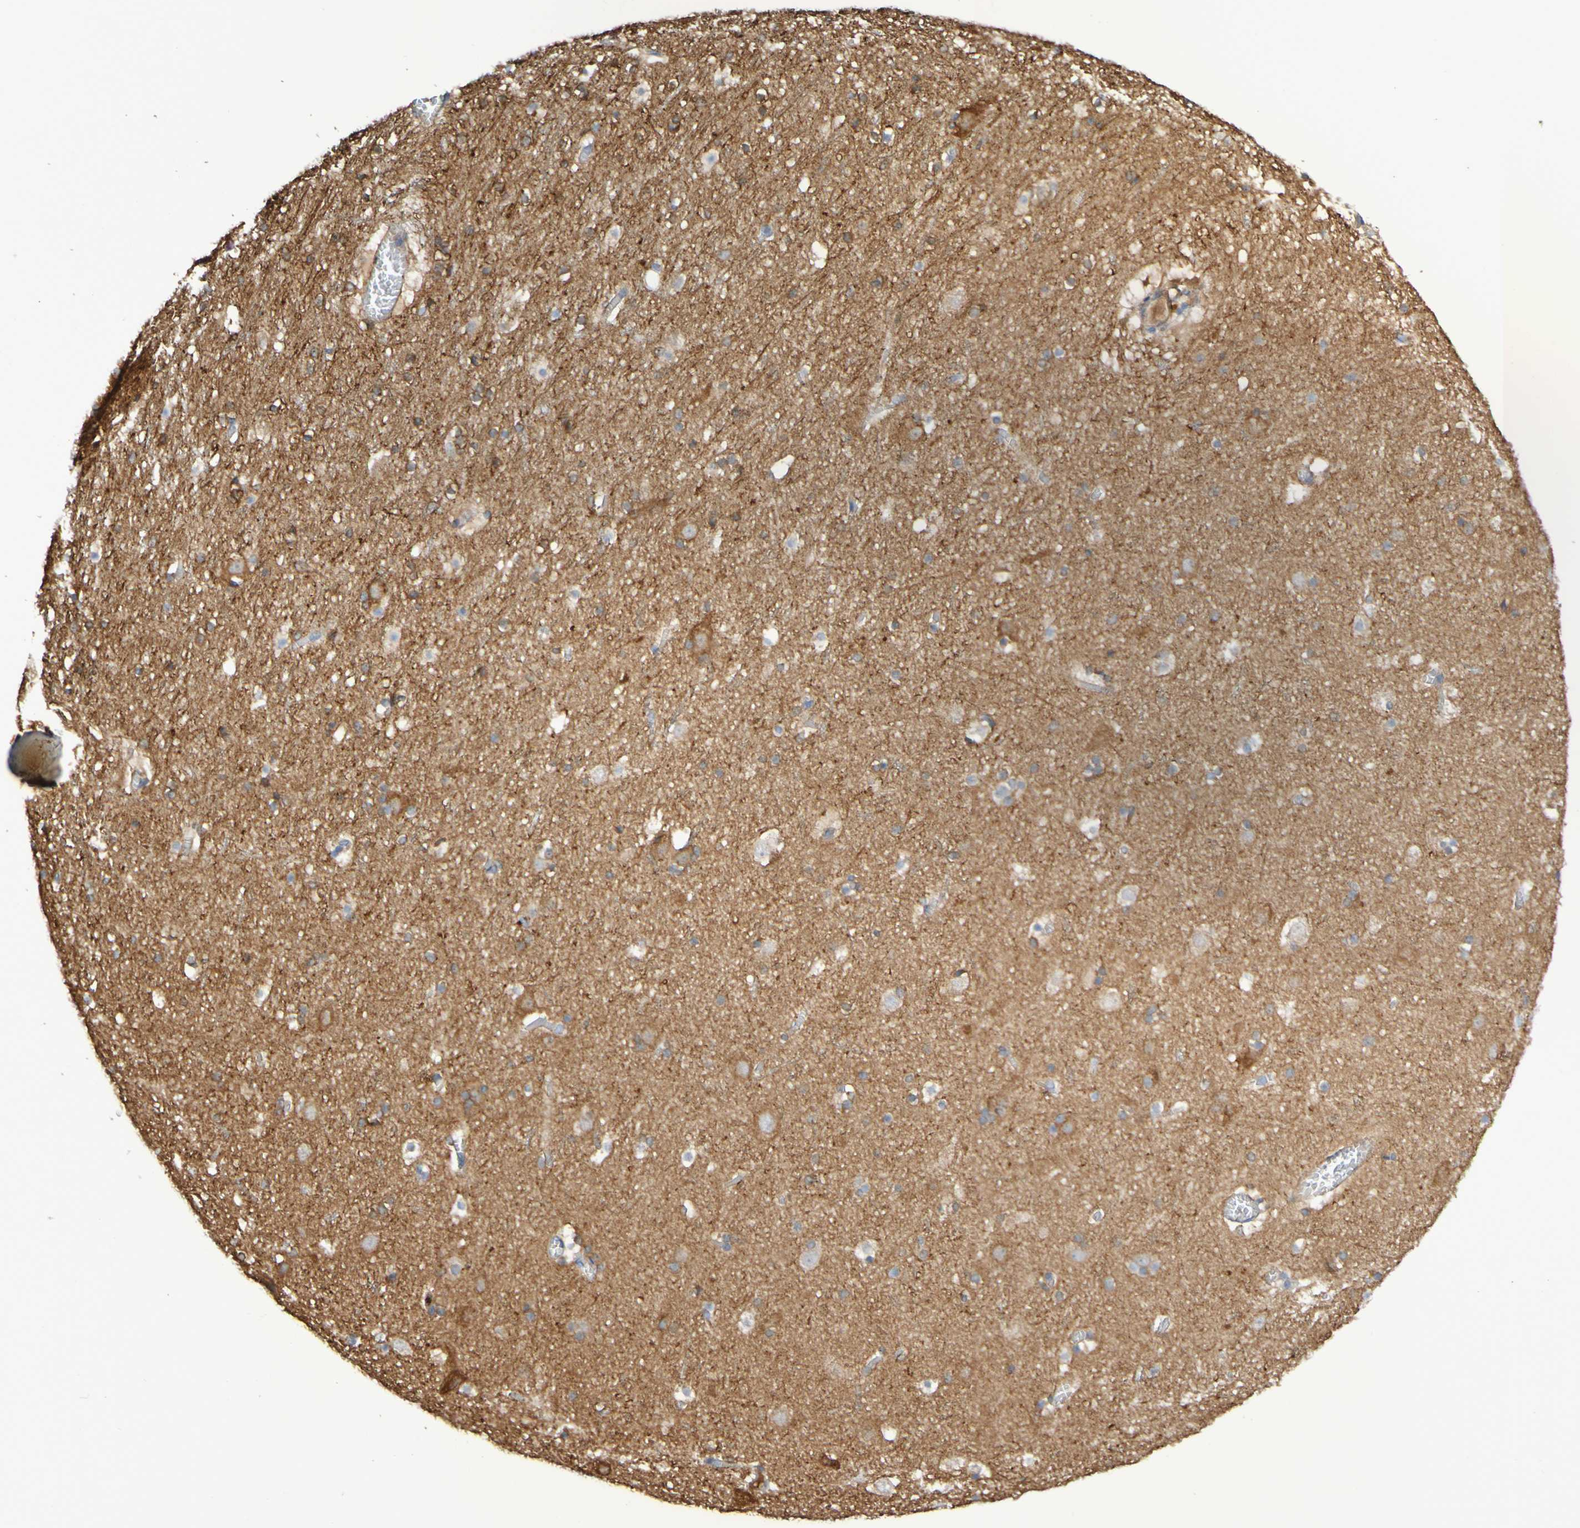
{"staining": {"intensity": "negative", "quantity": "none", "location": "none"}, "tissue": "cerebral cortex", "cell_type": "Endothelial cells", "image_type": "normal", "snomed": [{"axis": "morphology", "description": "Normal tissue, NOS"}, {"axis": "topography", "description": "Cerebral cortex"}], "caption": "An image of cerebral cortex stained for a protein shows no brown staining in endothelial cells. Brightfield microscopy of IHC stained with DAB (3,3'-diaminobenzidine) (brown) and hematoxylin (blue), captured at high magnification.", "gene": "SCRG1", "patient": {"sex": "male", "age": 45}}